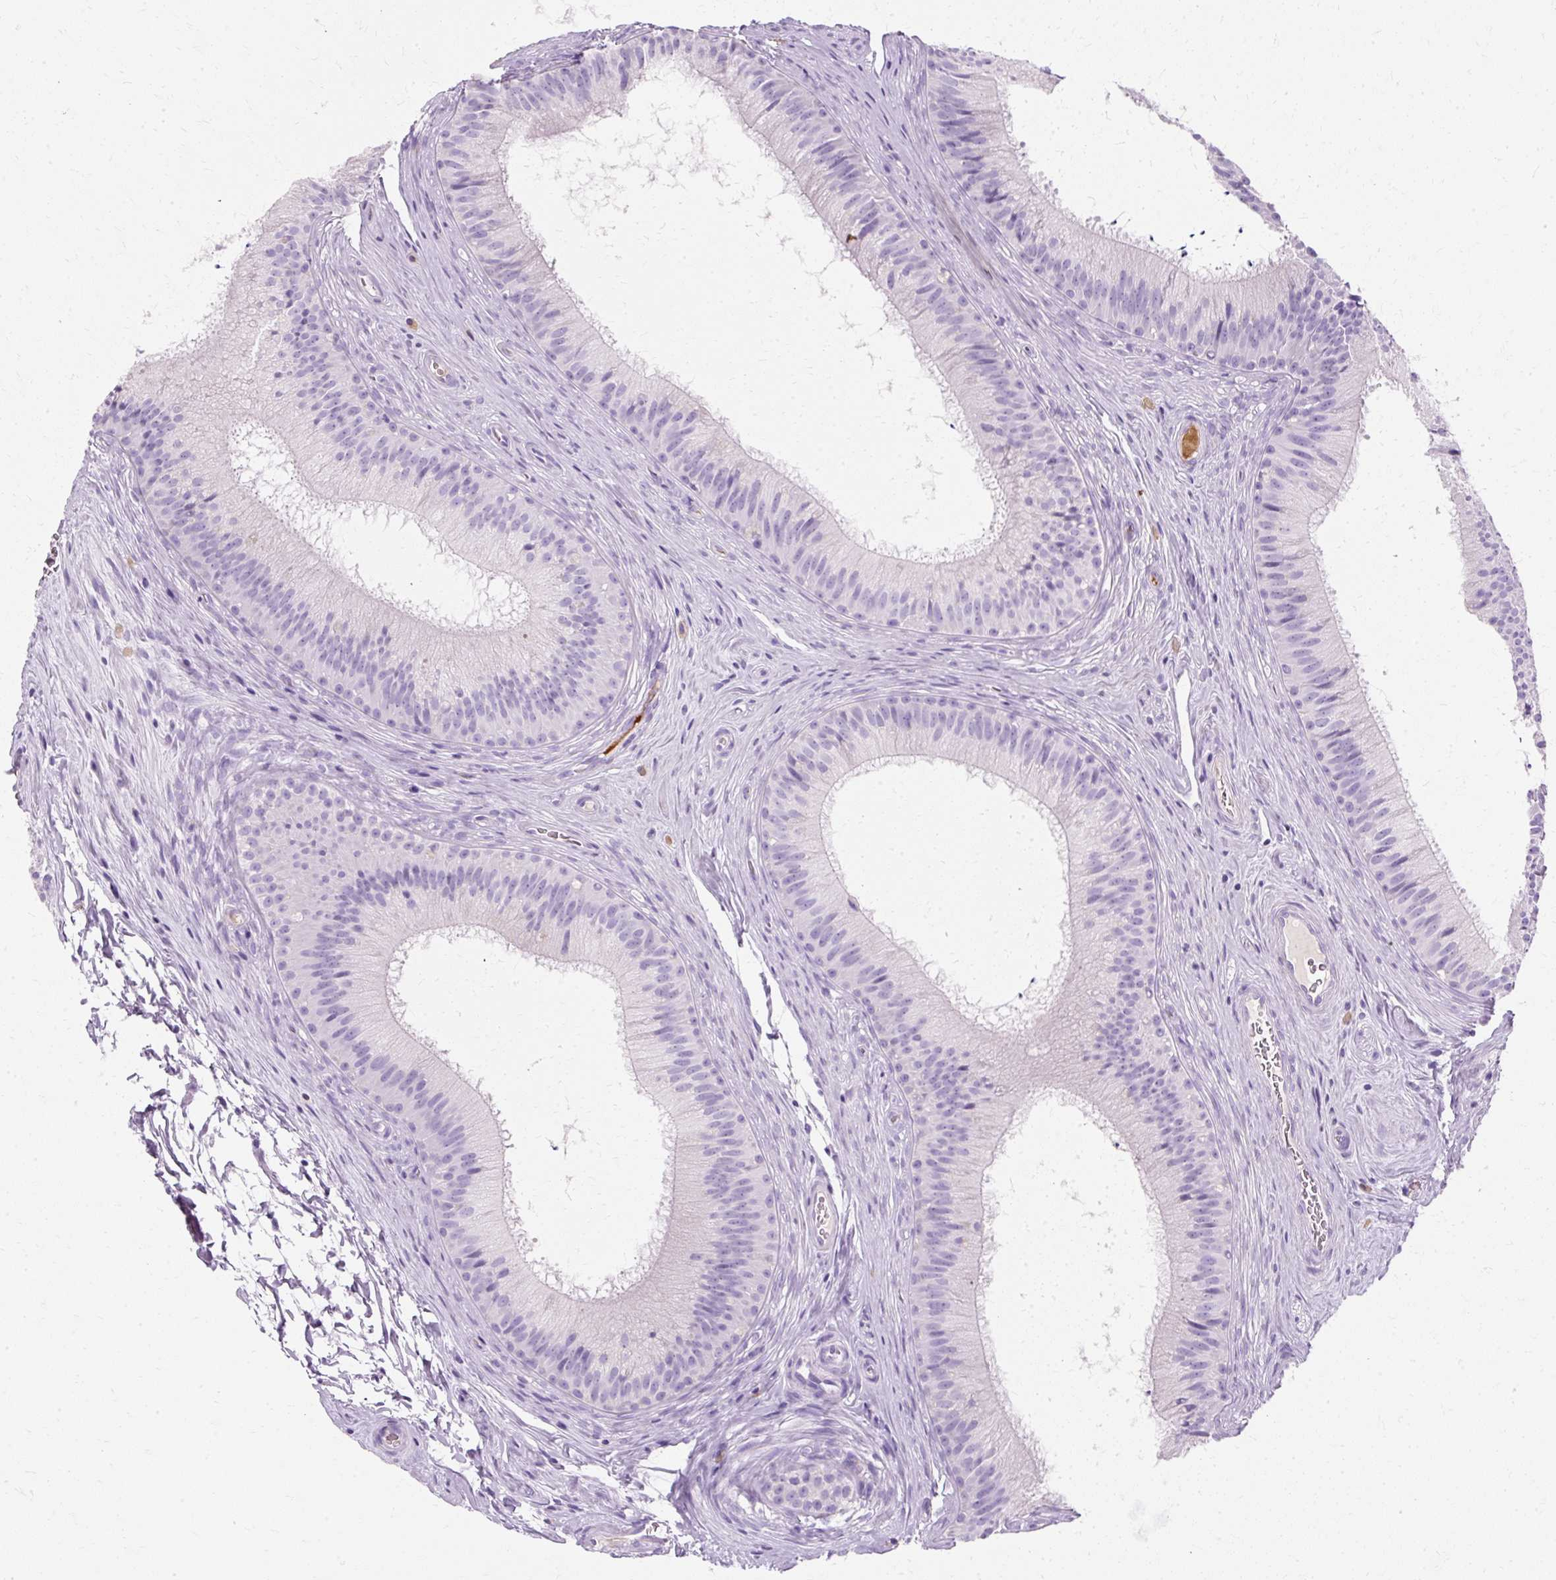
{"staining": {"intensity": "negative", "quantity": "none", "location": "none"}, "tissue": "epididymis", "cell_type": "Glandular cells", "image_type": "normal", "snomed": [{"axis": "morphology", "description": "Normal tissue, NOS"}, {"axis": "topography", "description": "Epididymis"}], "caption": "Immunohistochemical staining of benign epididymis shows no significant expression in glandular cells.", "gene": "DEFA1B", "patient": {"sex": "male", "age": 24}}